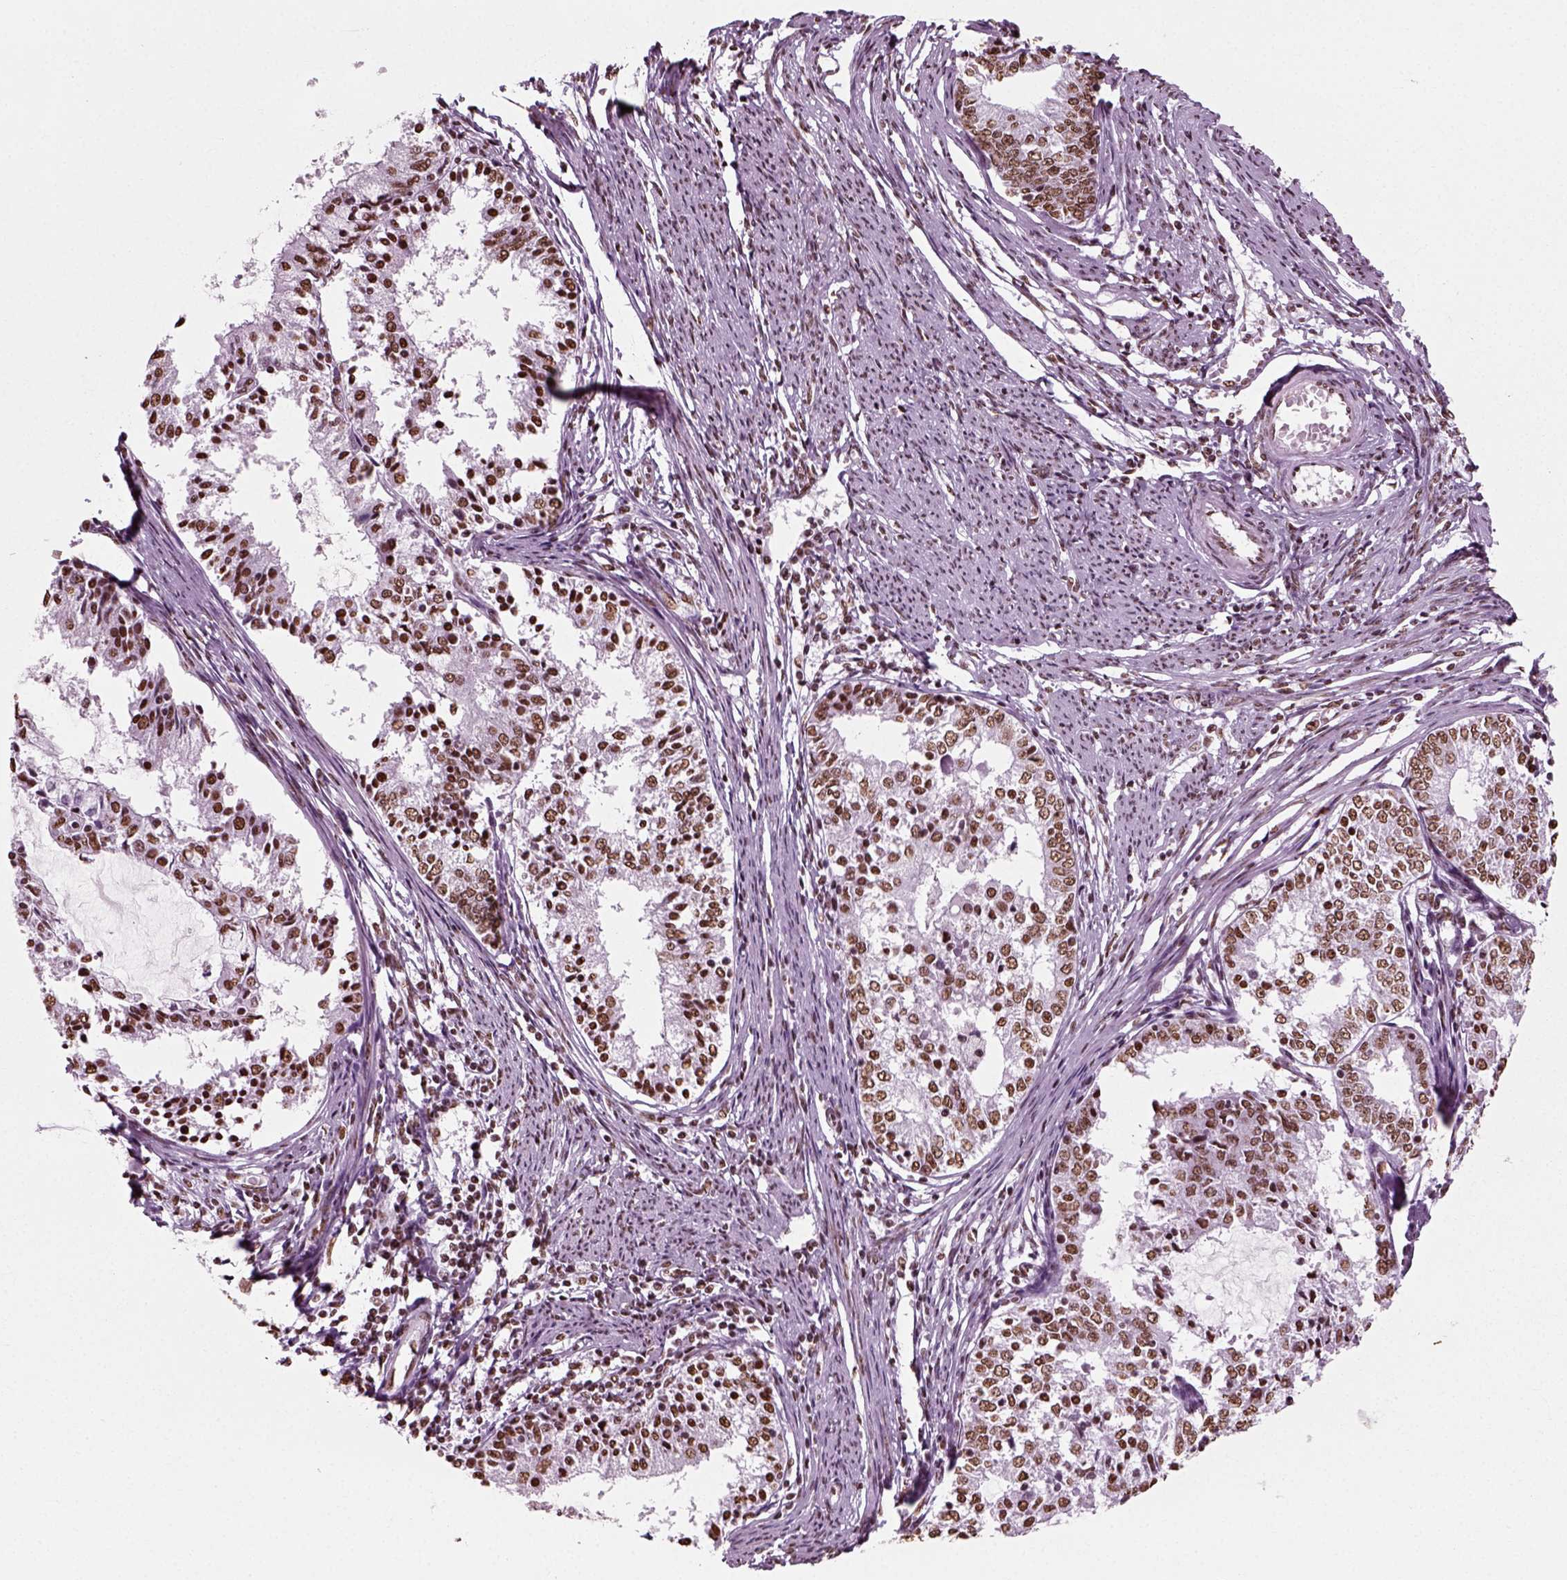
{"staining": {"intensity": "moderate", "quantity": ">75%", "location": "nuclear"}, "tissue": "endometrial cancer", "cell_type": "Tumor cells", "image_type": "cancer", "snomed": [{"axis": "morphology", "description": "Adenocarcinoma, NOS"}, {"axis": "topography", "description": "Endometrium"}], "caption": "A high-resolution micrograph shows IHC staining of endometrial adenocarcinoma, which exhibits moderate nuclear expression in approximately >75% of tumor cells.", "gene": "POLR1H", "patient": {"sex": "female", "age": 57}}